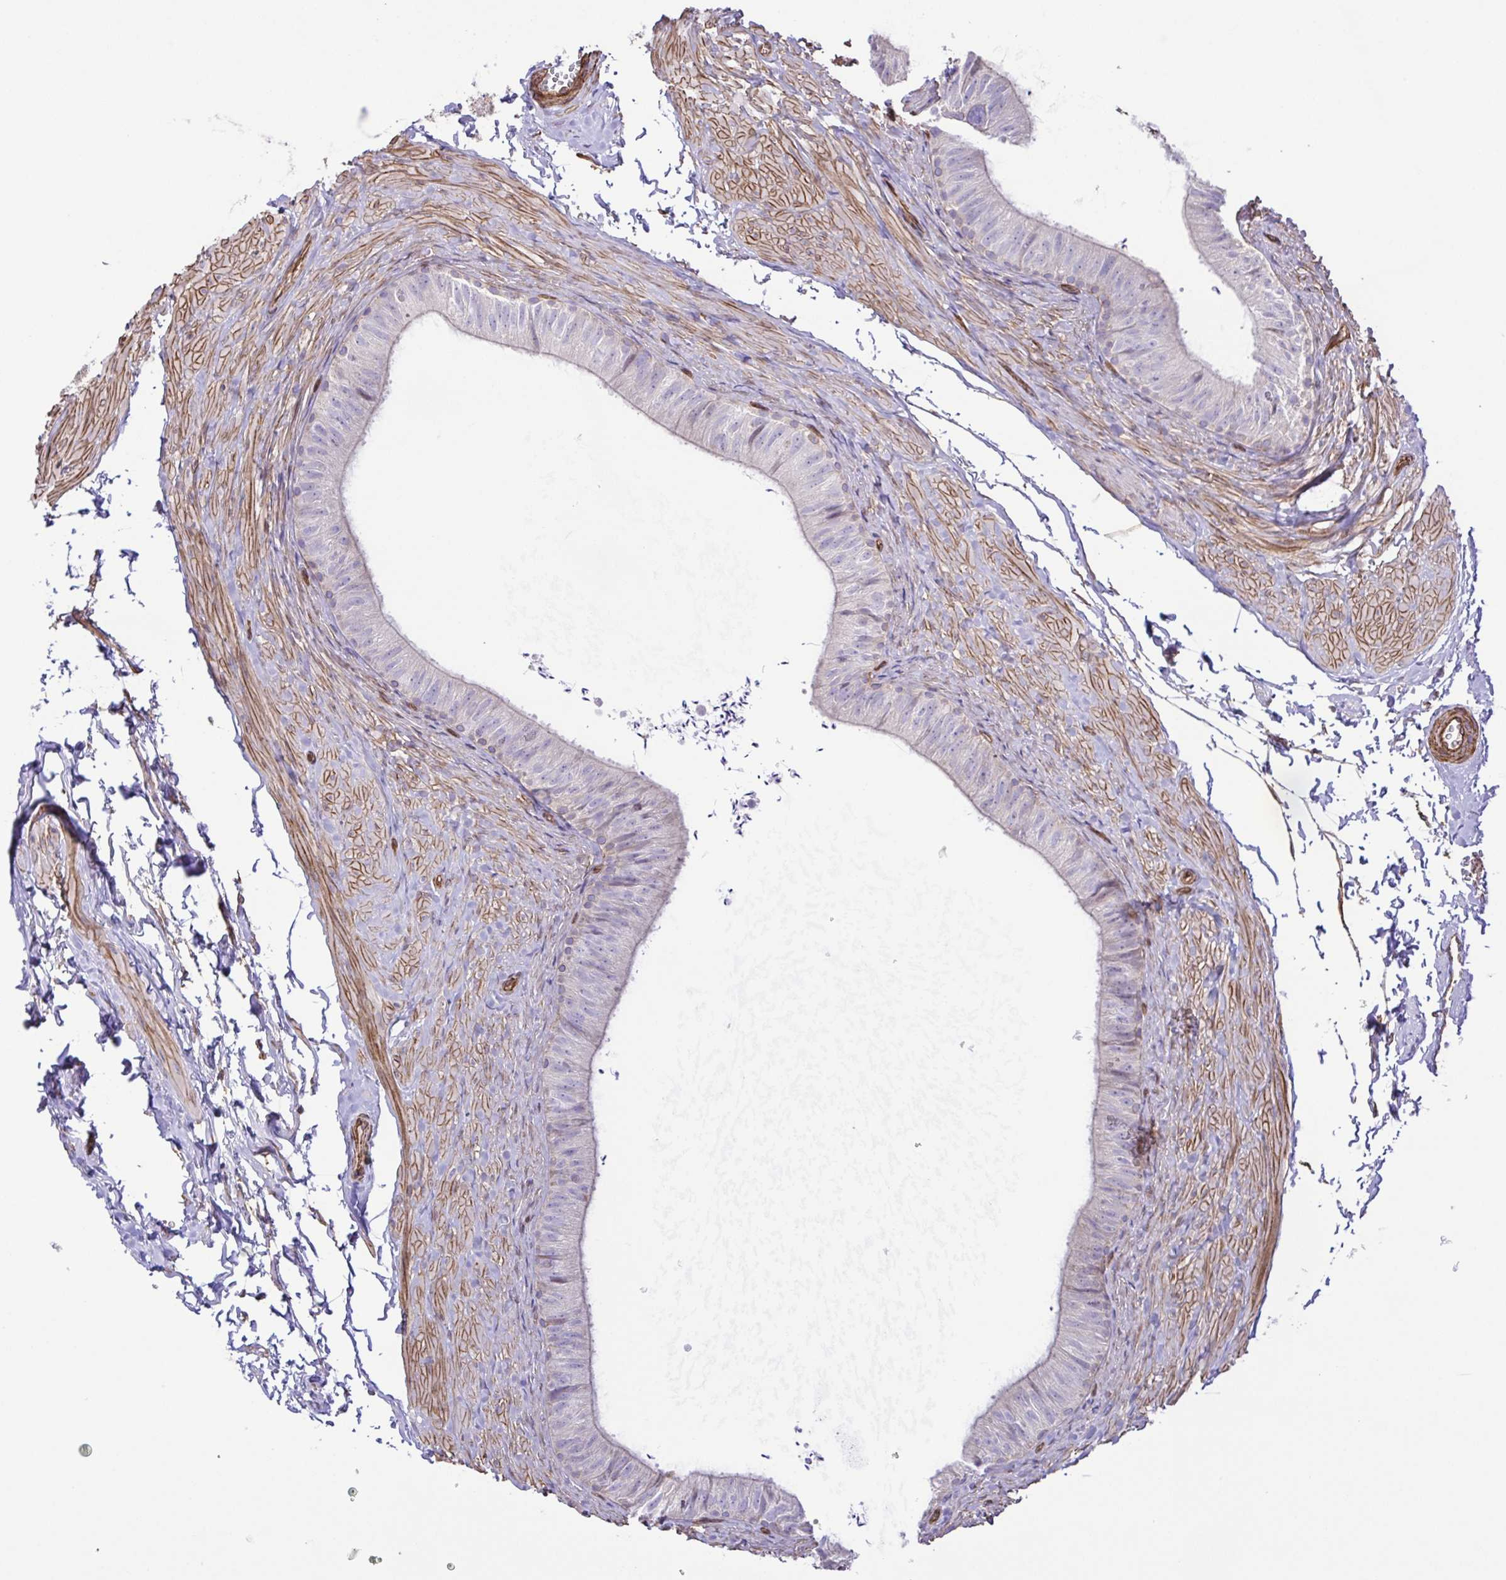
{"staining": {"intensity": "negative", "quantity": "none", "location": "none"}, "tissue": "epididymis", "cell_type": "Glandular cells", "image_type": "normal", "snomed": [{"axis": "morphology", "description": "Normal tissue, NOS"}, {"axis": "topography", "description": "Epididymis, spermatic cord, NOS"}, {"axis": "topography", "description": "Epididymis"}, {"axis": "topography", "description": "Peripheral nerve tissue"}], "caption": "Protein analysis of normal epididymis shows no significant expression in glandular cells. The staining was performed using DAB to visualize the protein expression in brown, while the nuclei were stained in blue with hematoxylin (Magnification: 20x).", "gene": "FLT1", "patient": {"sex": "male", "age": 29}}